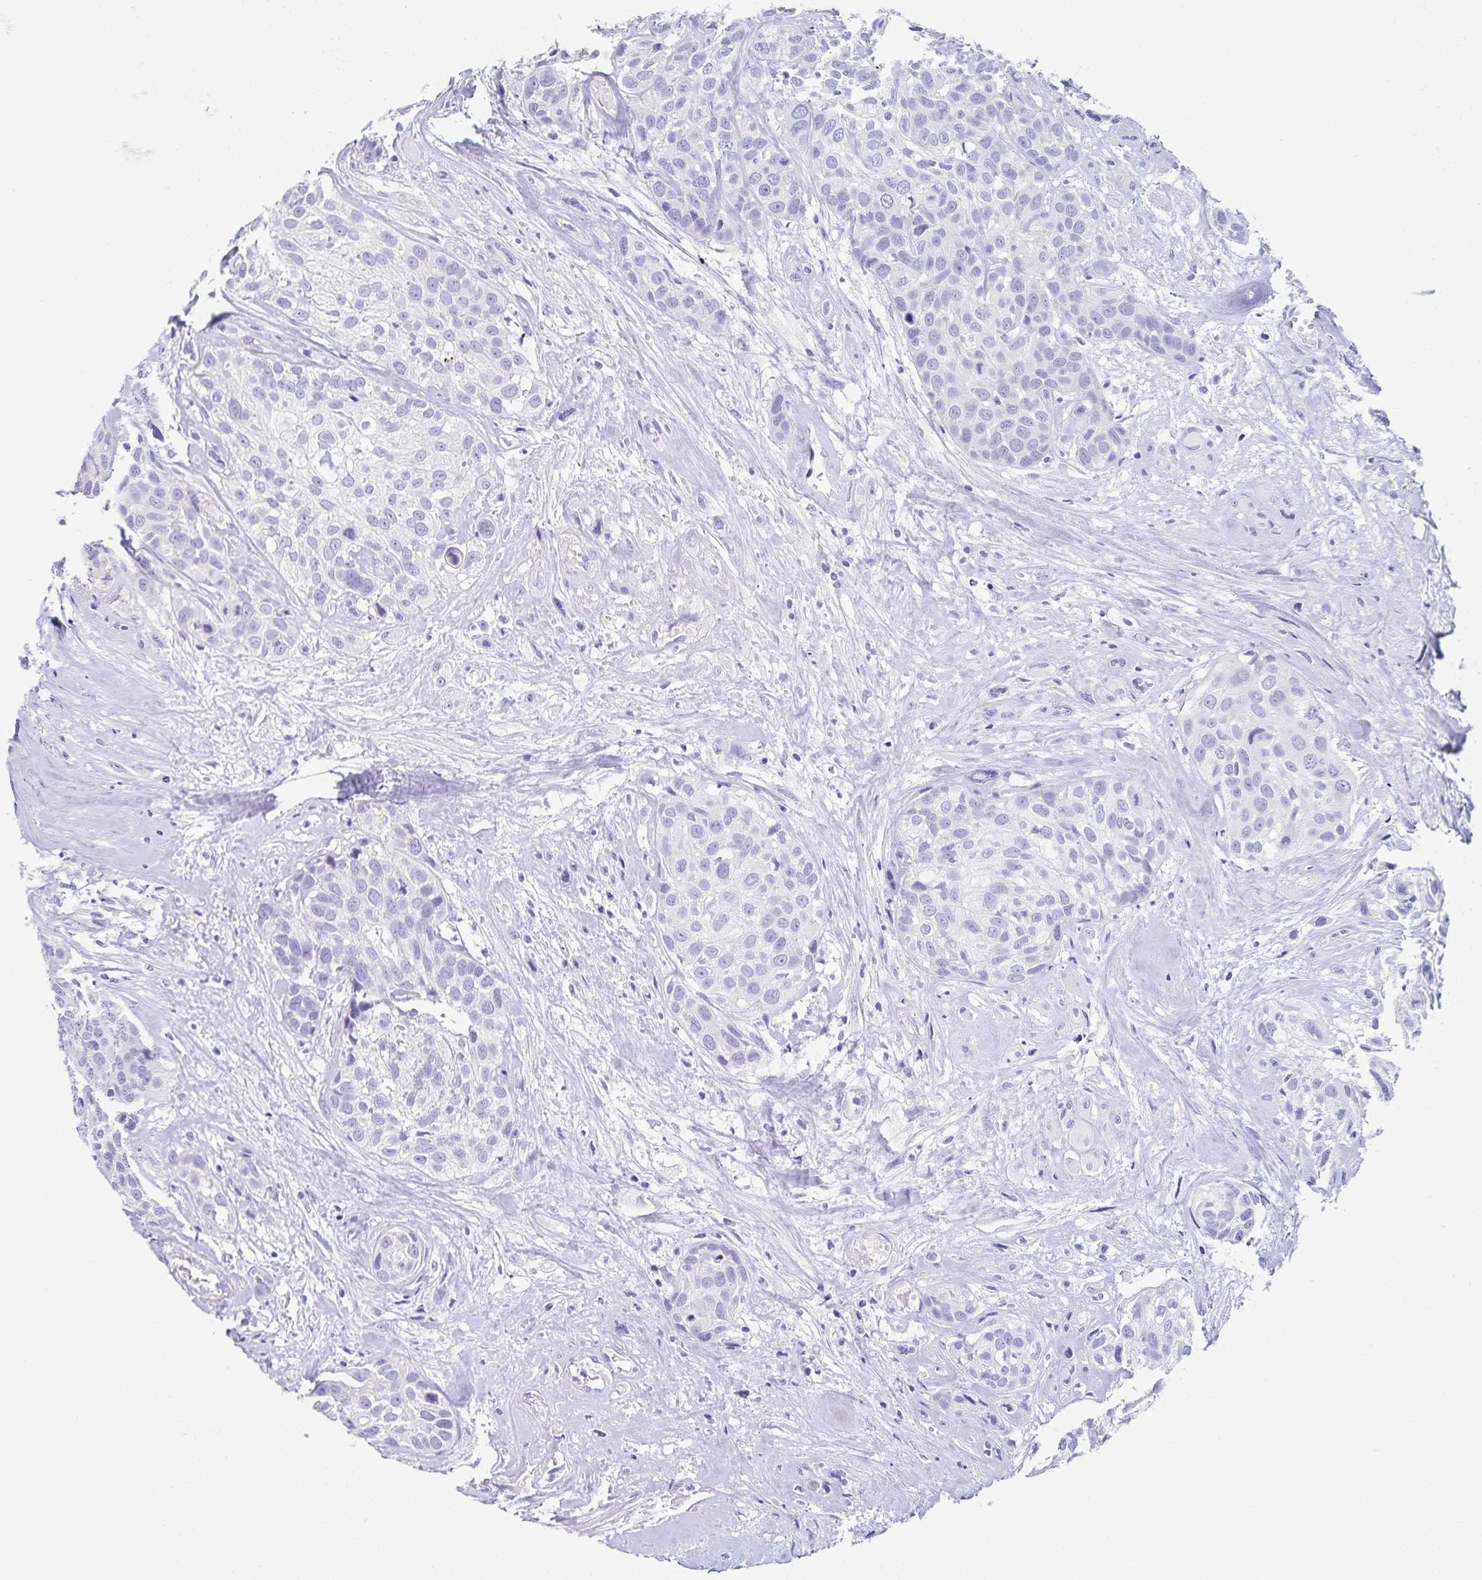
{"staining": {"intensity": "negative", "quantity": "none", "location": "none"}, "tissue": "head and neck cancer", "cell_type": "Tumor cells", "image_type": "cancer", "snomed": [{"axis": "morphology", "description": "Squamous cell carcinoma, NOS"}, {"axis": "topography", "description": "Head-Neck"}], "caption": "IHC of human head and neck squamous cell carcinoma reveals no positivity in tumor cells.", "gene": "C2orf50", "patient": {"sex": "female", "age": 50}}